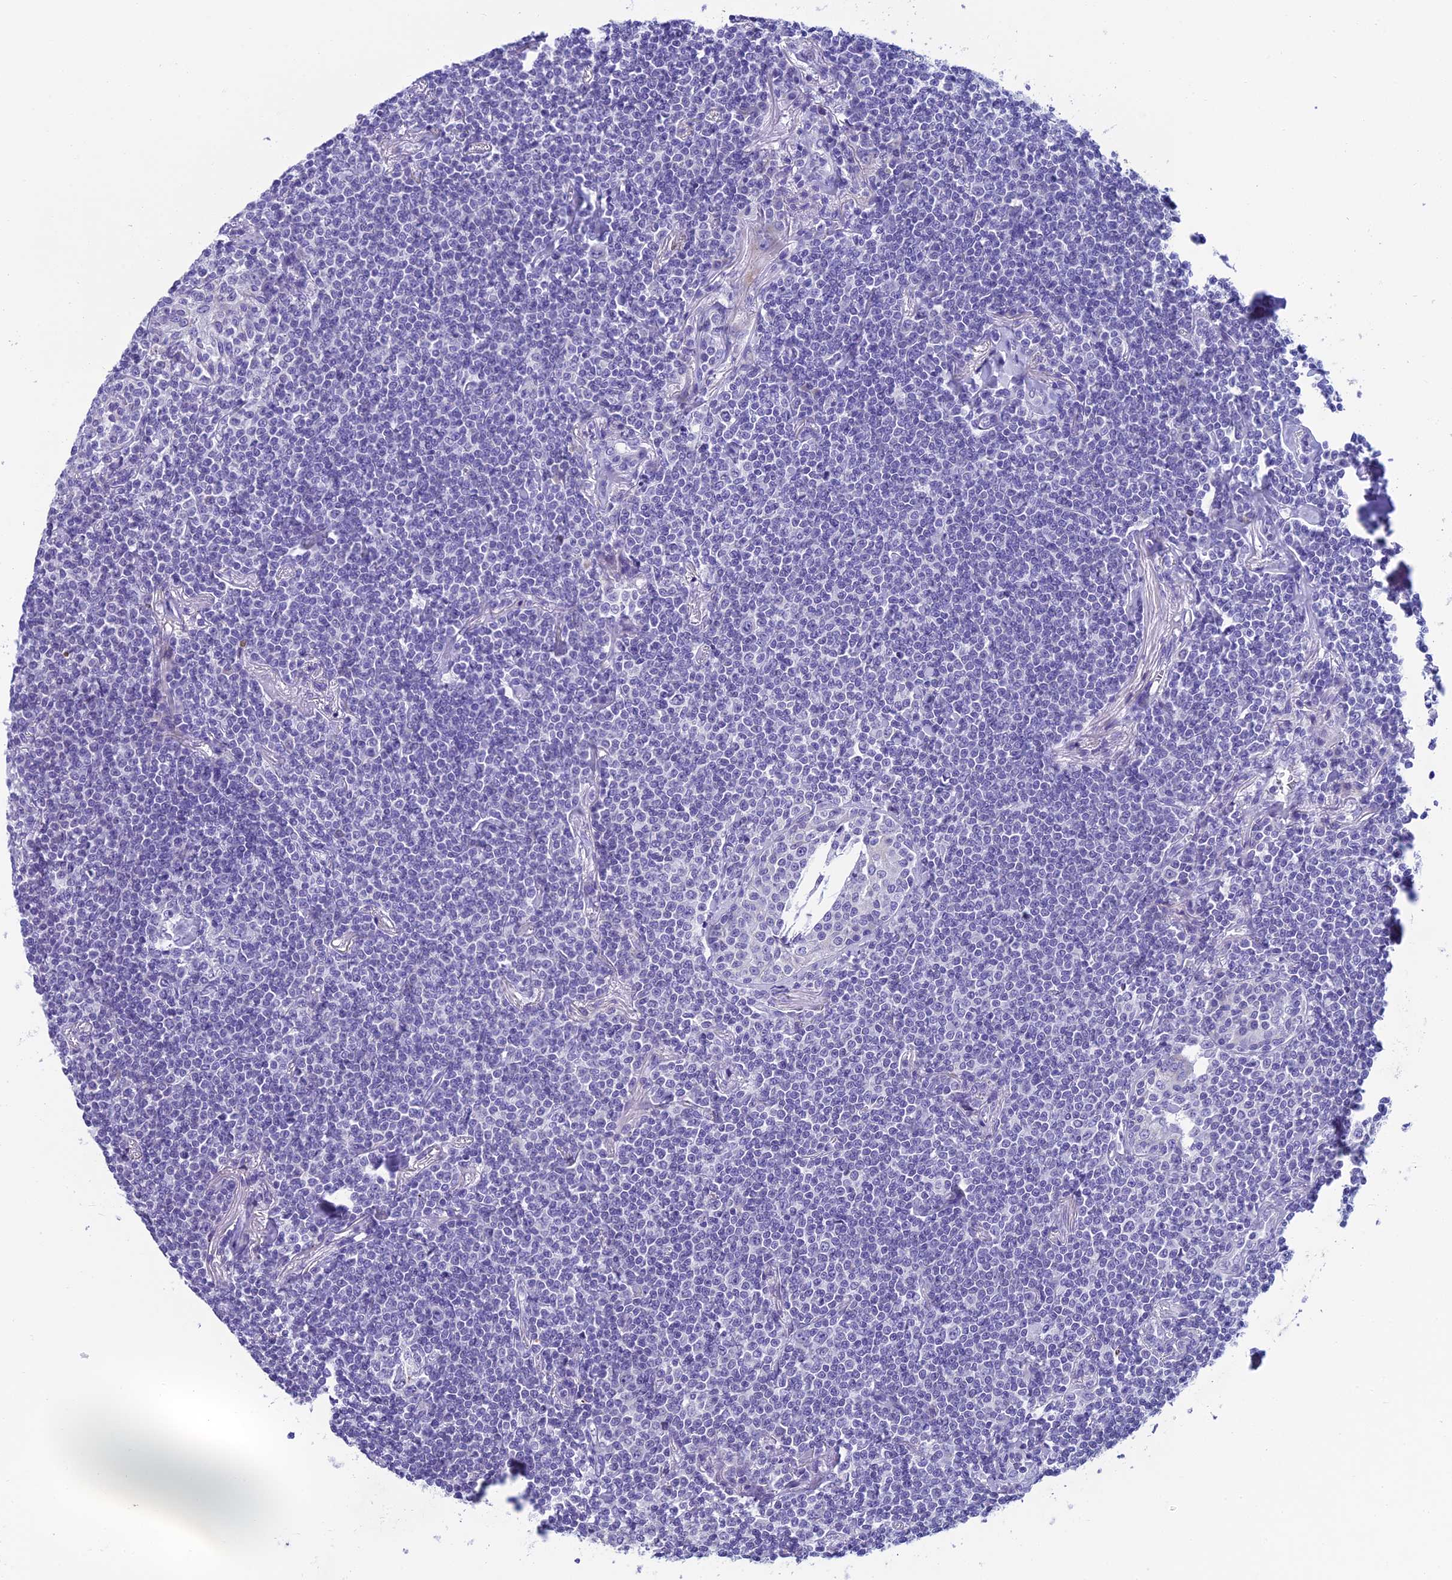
{"staining": {"intensity": "negative", "quantity": "none", "location": "none"}, "tissue": "lymphoma", "cell_type": "Tumor cells", "image_type": "cancer", "snomed": [{"axis": "morphology", "description": "Malignant lymphoma, non-Hodgkin's type, Low grade"}, {"axis": "topography", "description": "Lung"}], "caption": "Image shows no significant protein staining in tumor cells of low-grade malignant lymphoma, non-Hodgkin's type.", "gene": "REEP4", "patient": {"sex": "female", "age": 71}}